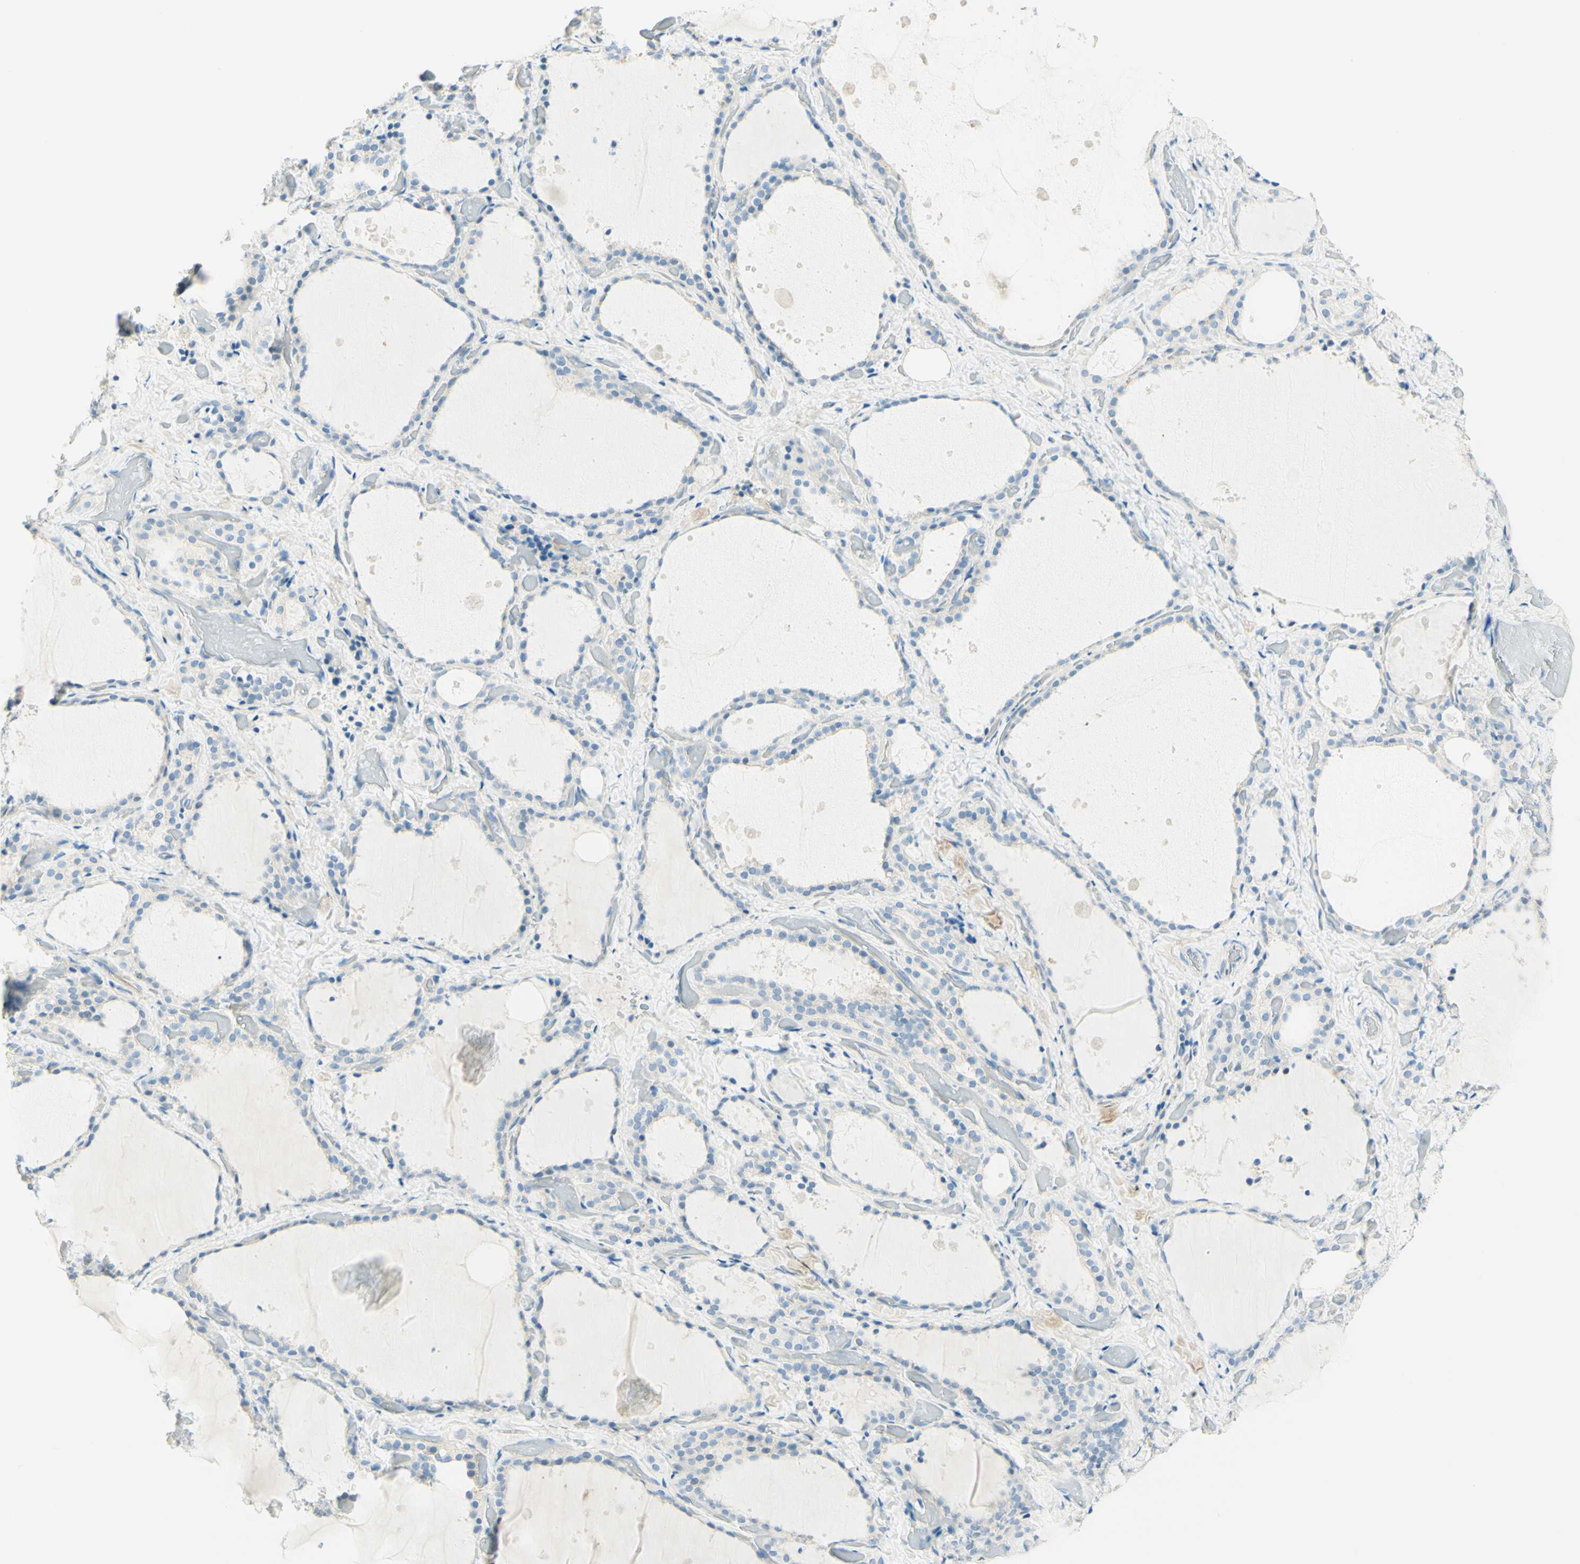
{"staining": {"intensity": "negative", "quantity": "none", "location": "none"}, "tissue": "thyroid gland", "cell_type": "Glandular cells", "image_type": "normal", "snomed": [{"axis": "morphology", "description": "Normal tissue, NOS"}, {"axis": "topography", "description": "Thyroid gland"}], "caption": "Immunohistochemical staining of unremarkable thyroid gland shows no significant expression in glandular cells.", "gene": "TMEM132D", "patient": {"sex": "female", "age": 44}}